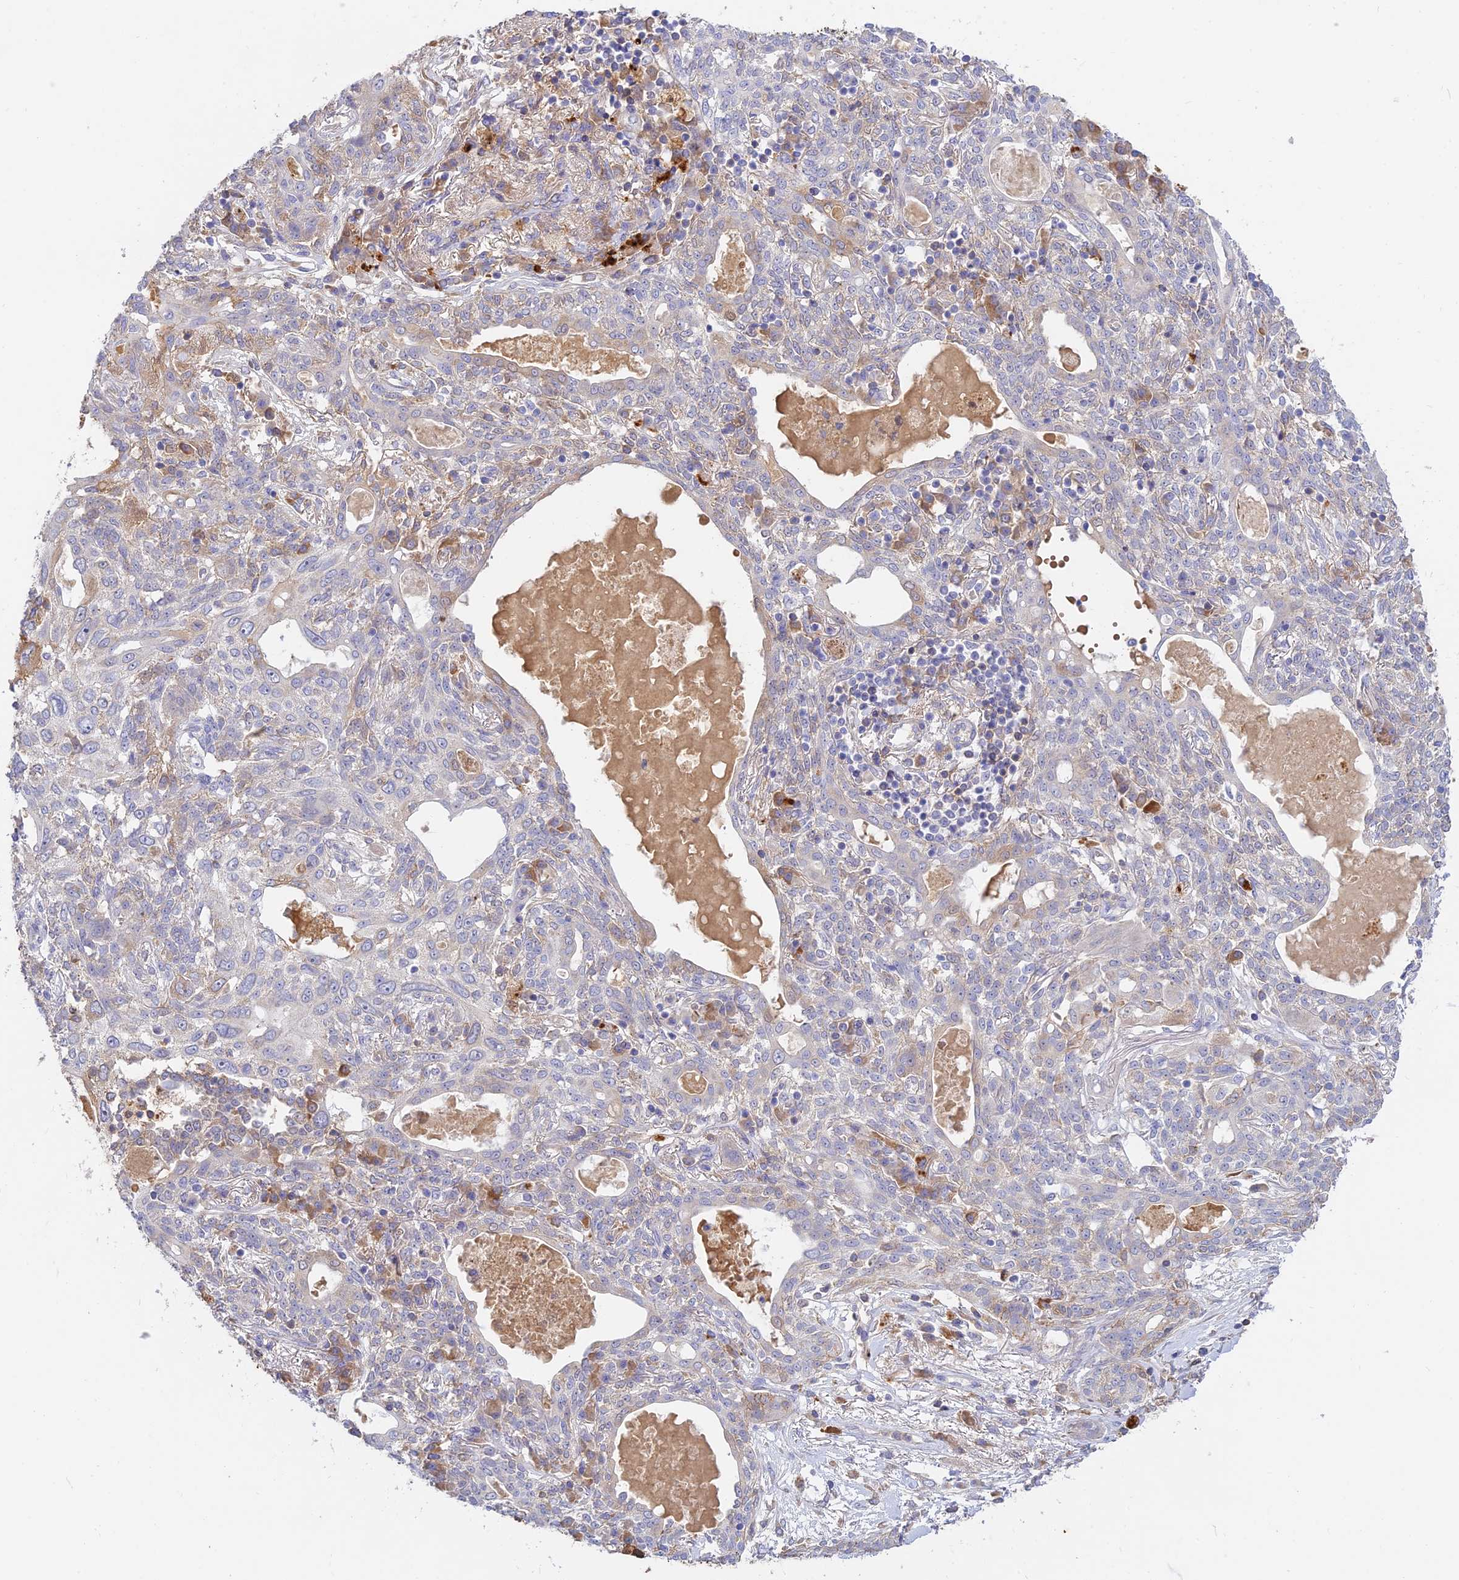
{"staining": {"intensity": "weak", "quantity": "<25%", "location": "cytoplasmic/membranous"}, "tissue": "lung cancer", "cell_type": "Tumor cells", "image_type": "cancer", "snomed": [{"axis": "morphology", "description": "Squamous cell carcinoma, NOS"}, {"axis": "topography", "description": "Lung"}], "caption": "The photomicrograph exhibits no significant staining in tumor cells of lung cancer (squamous cell carcinoma). (DAB IHC, high magnification).", "gene": "ACSM5", "patient": {"sex": "female", "age": 70}}